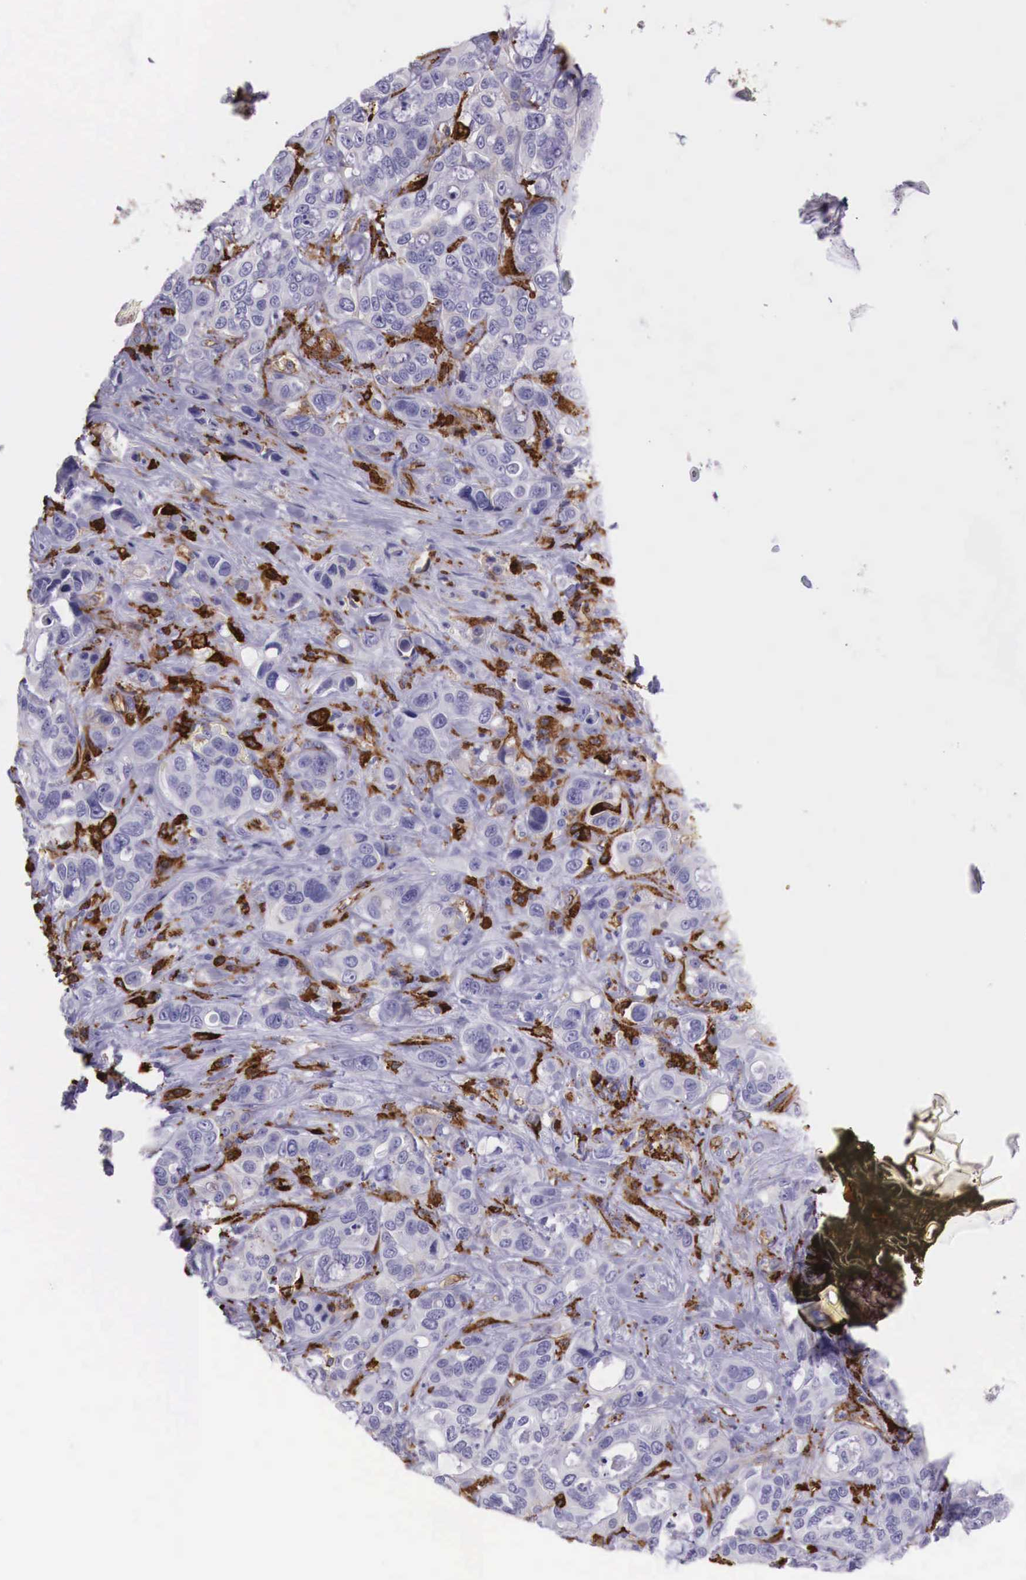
{"staining": {"intensity": "negative", "quantity": "none", "location": "none"}, "tissue": "liver cancer", "cell_type": "Tumor cells", "image_type": "cancer", "snomed": [{"axis": "morphology", "description": "Cholangiocarcinoma"}, {"axis": "topography", "description": "Liver"}], "caption": "IHC micrograph of neoplastic tissue: liver cancer stained with DAB (3,3'-diaminobenzidine) exhibits no significant protein positivity in tumor cells.", "gene": "MSR1", "patient": {"sex": "female", "age": 79}}